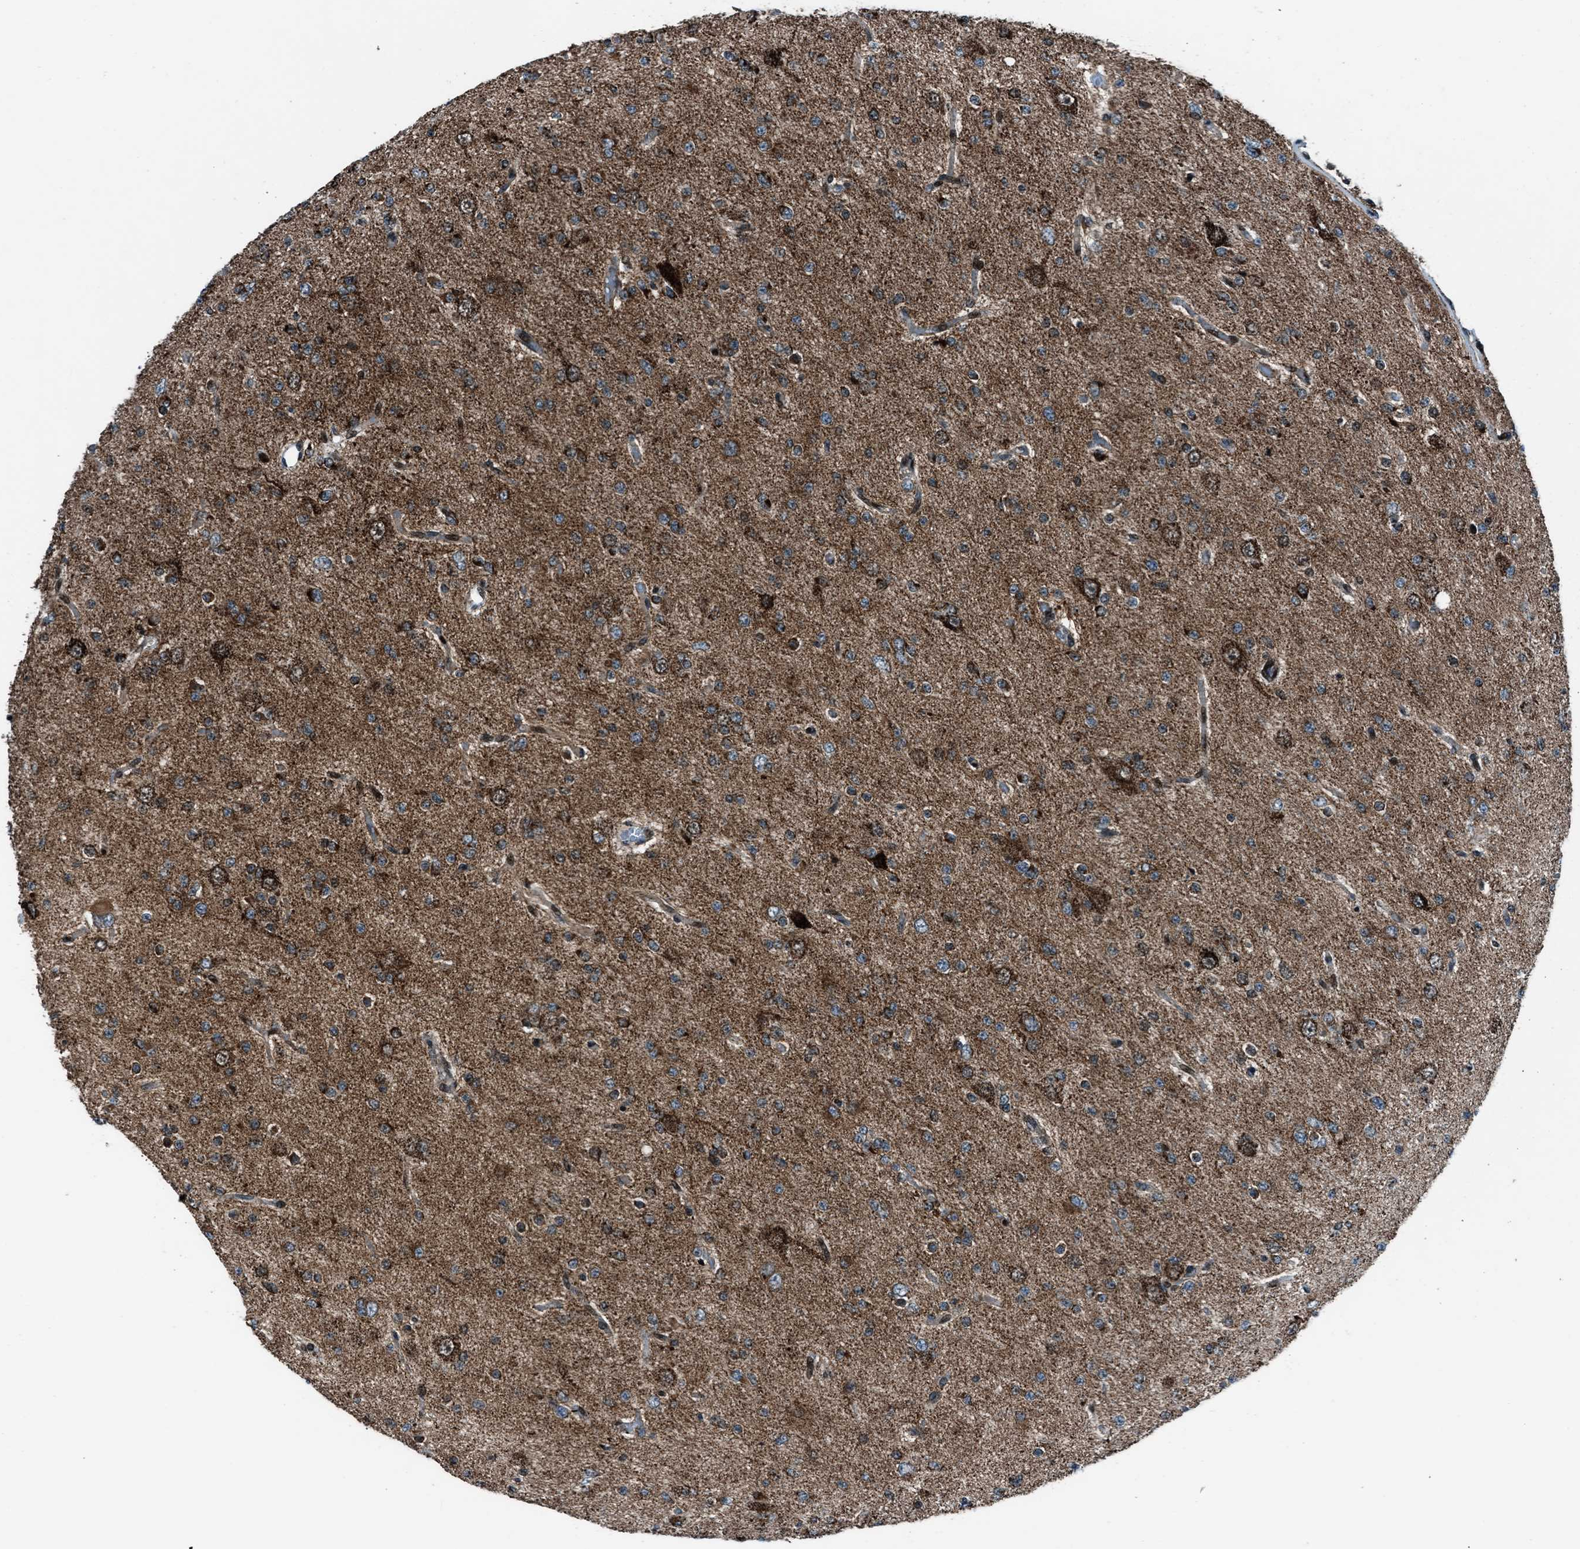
{"staining": {"intensity": "moderate", "quantity": ">75%", "location": "cytoplasmic/membranous"}, "tissue": "glioma", "cell_type": "Tumor cells", "image_type": "cancer", "snomed": [{"axis": "morphology", "description": "Glioma, malignant, Low grade"}, {"axis": "topography", "description": "Brain"}], "caption": "An immunohistochemistry histopathology image of neoplastic tissue is shown. Protein staining in brown labels moderate cytoplasmic/membranous positivity in malignant glioma (low-grade) within tumor cells. The protein is shown in brown color, while the nuclei are stained blue.", "gene": "MORC3", "patient": {"sex": "male", "age": 38}}